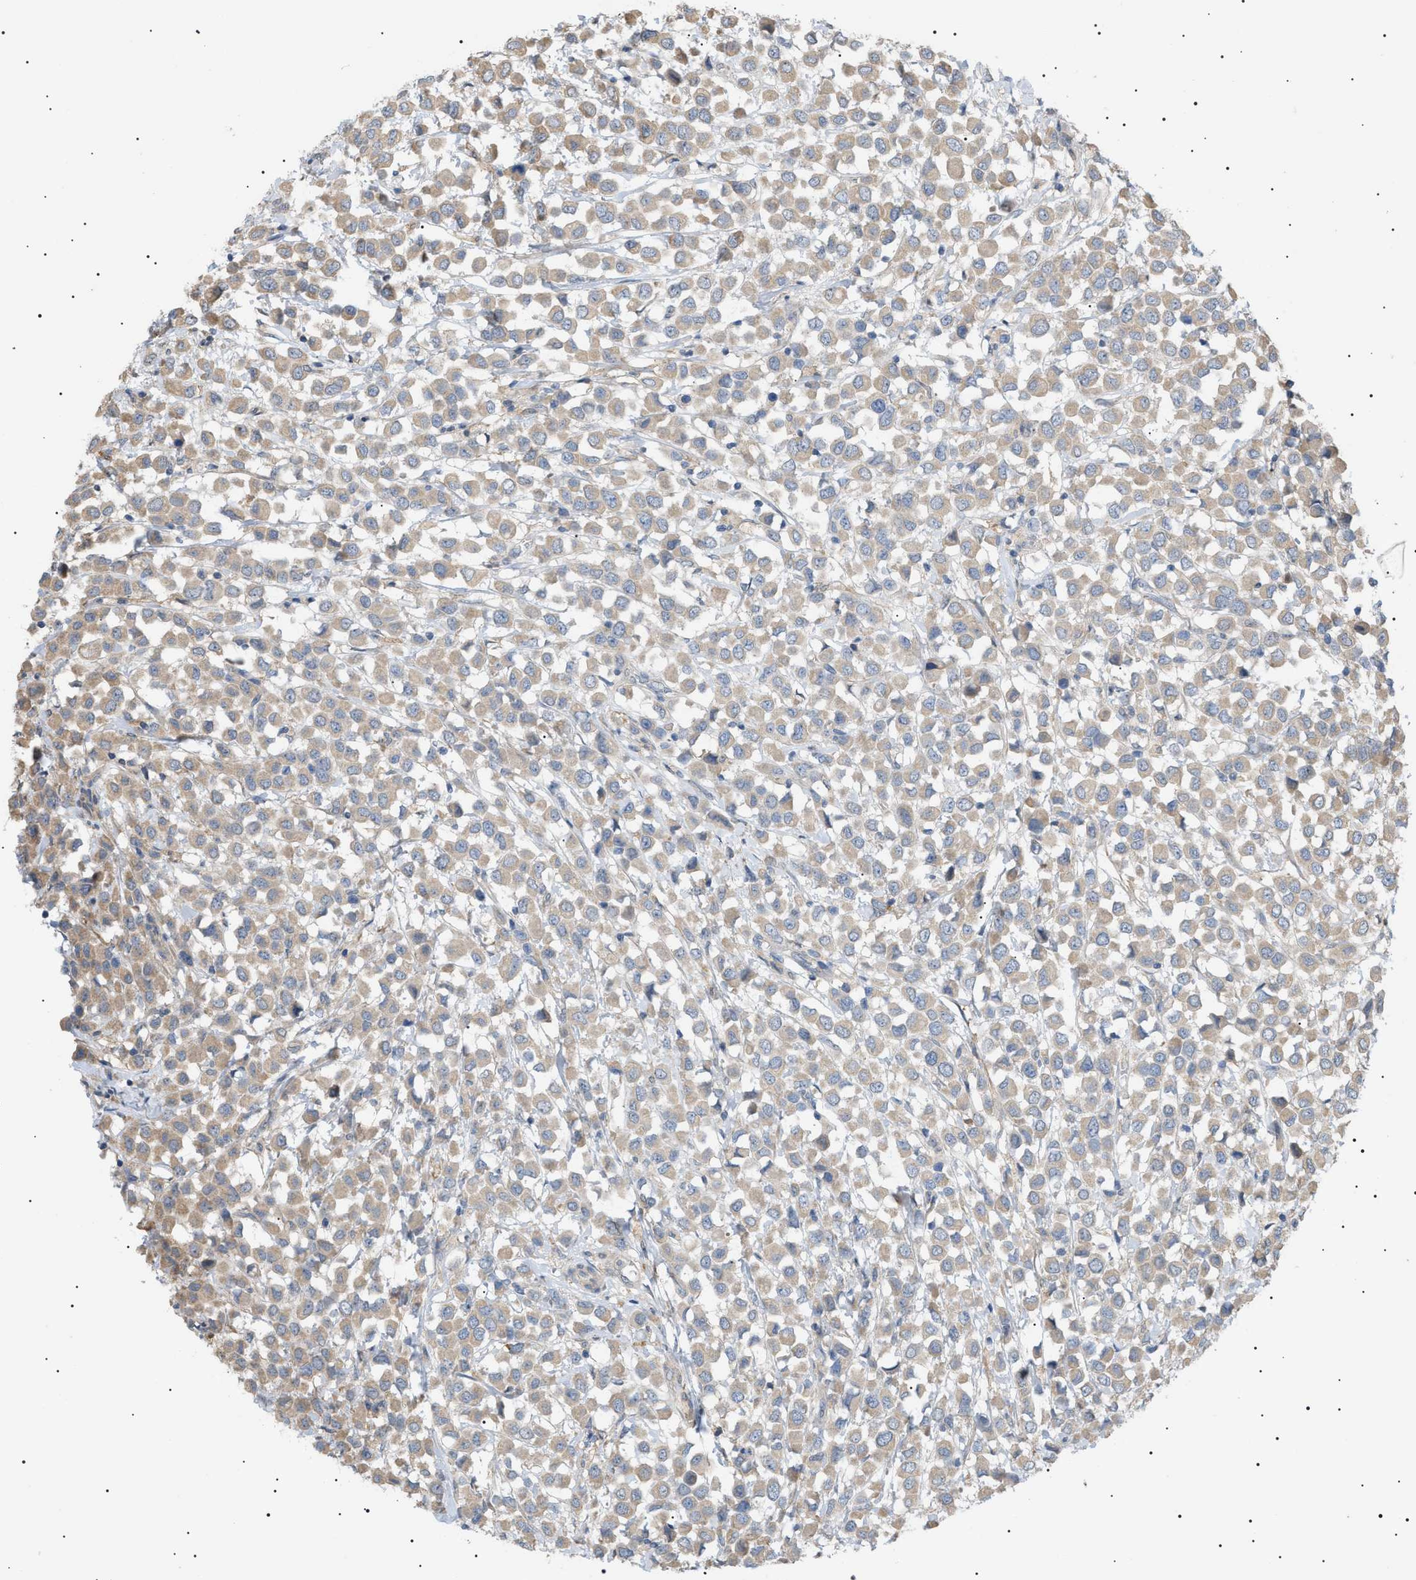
{"staining": {"intensity": "weak", "quantity": ">75%", "location": "cytoplasmic/membranous"}, "tissue": "breast cancer", "cell_type": "Tumor cells", "image_type": "cancer", "snomed": [{"axis": "morphology", "description": "Duct carcinoma"}, {"axis": "topography", "description": "Breast"}], "caption": "IHC (DAB (3,3'-diaminobenzidine)) staining of human breast infiltrating ductal carcinoma displays weak cytoplasmic/membranous protein staining in approximately >75% of tumor cells.", "gene": "IRS2", "patient": {"sex": "female", "age": 61}}